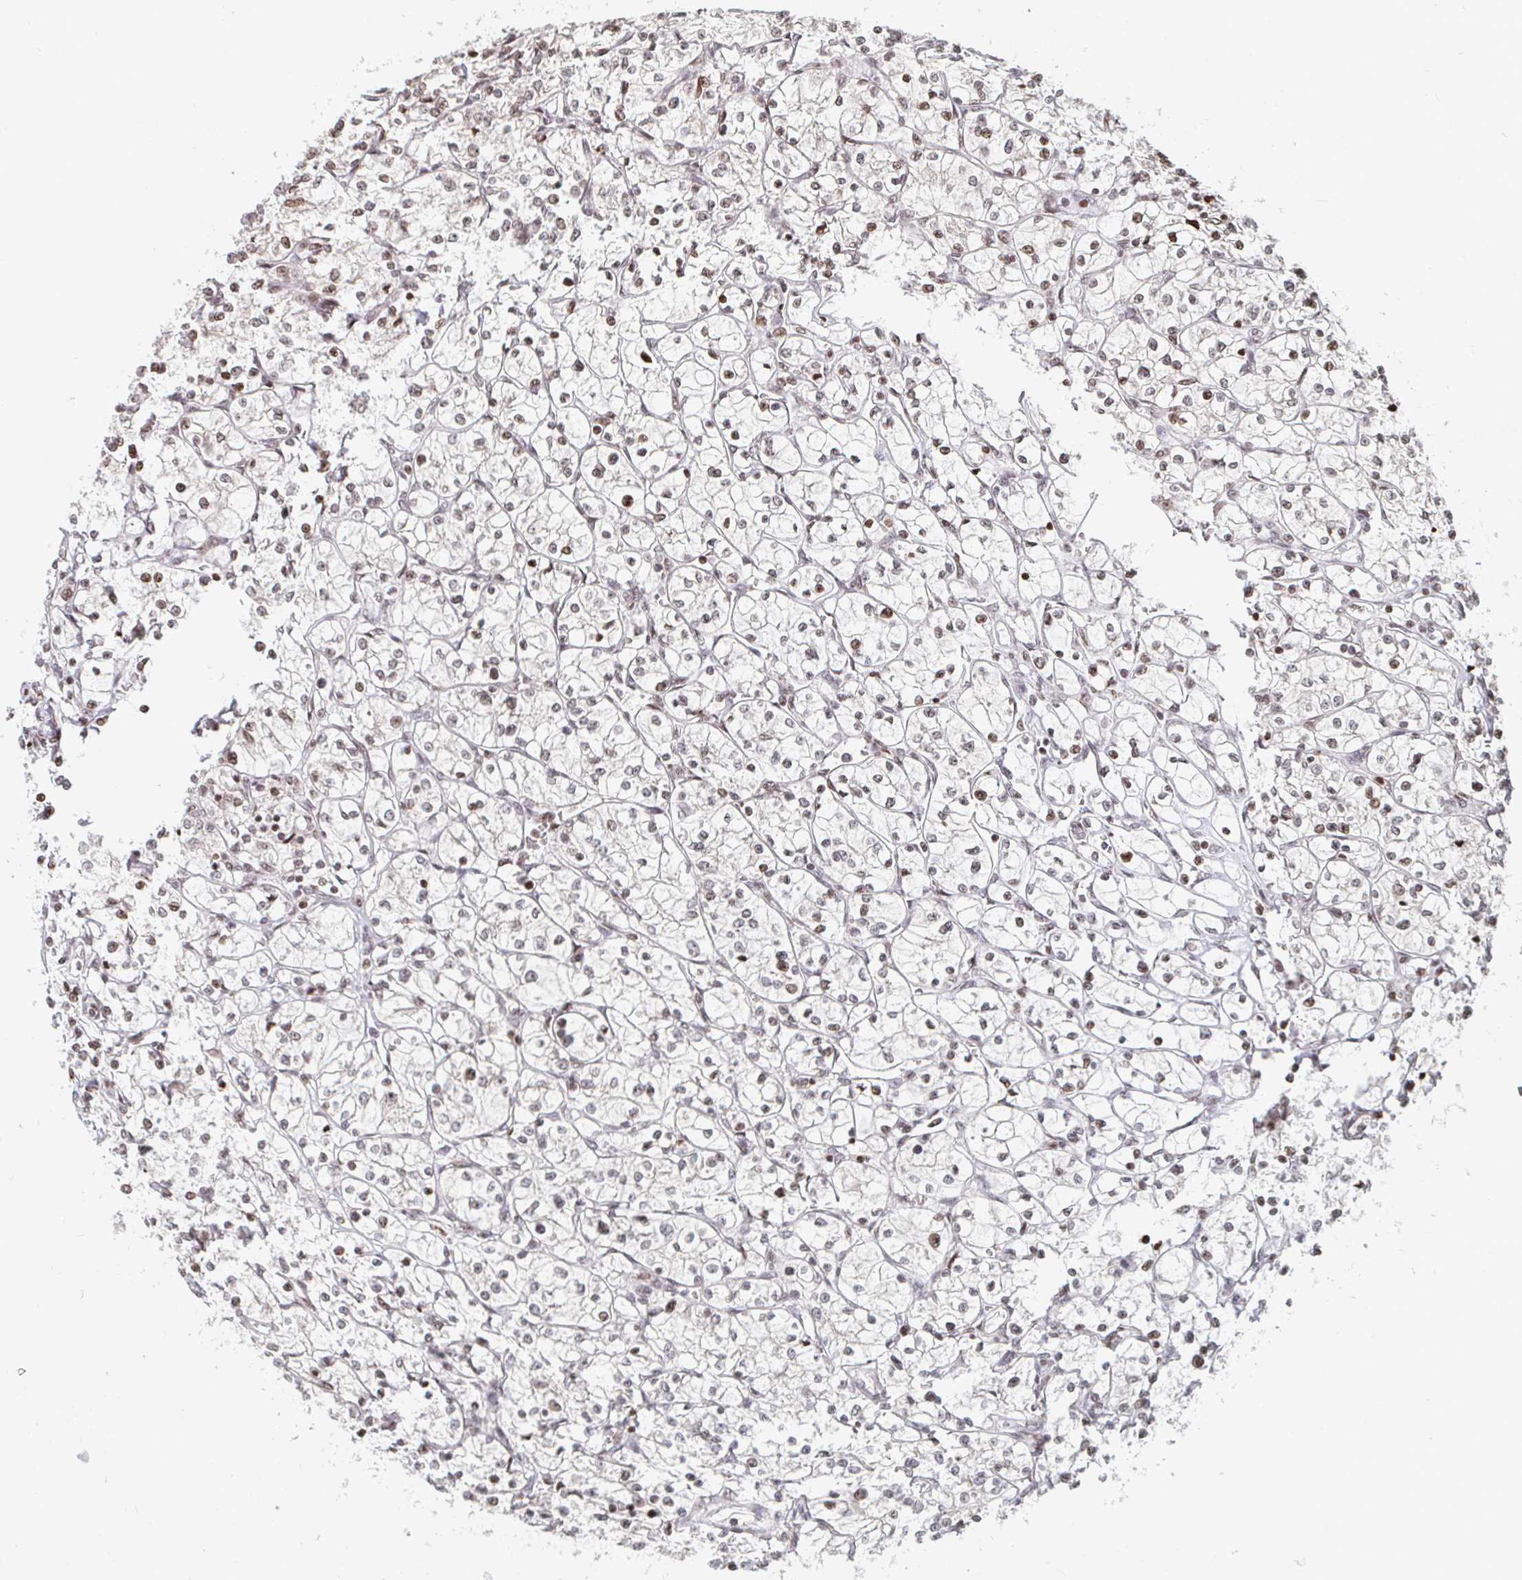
{"staining": {"intensity": "weak", "quantity": "25%-75%", "location": "nuclear"}, "tissue": "renal cancer", "cell_type": "Tumor cells", "image_type": "cancer", "snomed": [{"axis": "morphology", "description": "Adenocarcinoma, NOS"}, {"axis": "topography", "description": "Kidney"}], "caption": "Immunohistochemistry of renal cancer displays low levels of weak nuclear staining in about 25%-75% of tumor cells.", "gene": "HOXC10", "patient": {"sex": "female", "age": 64}}